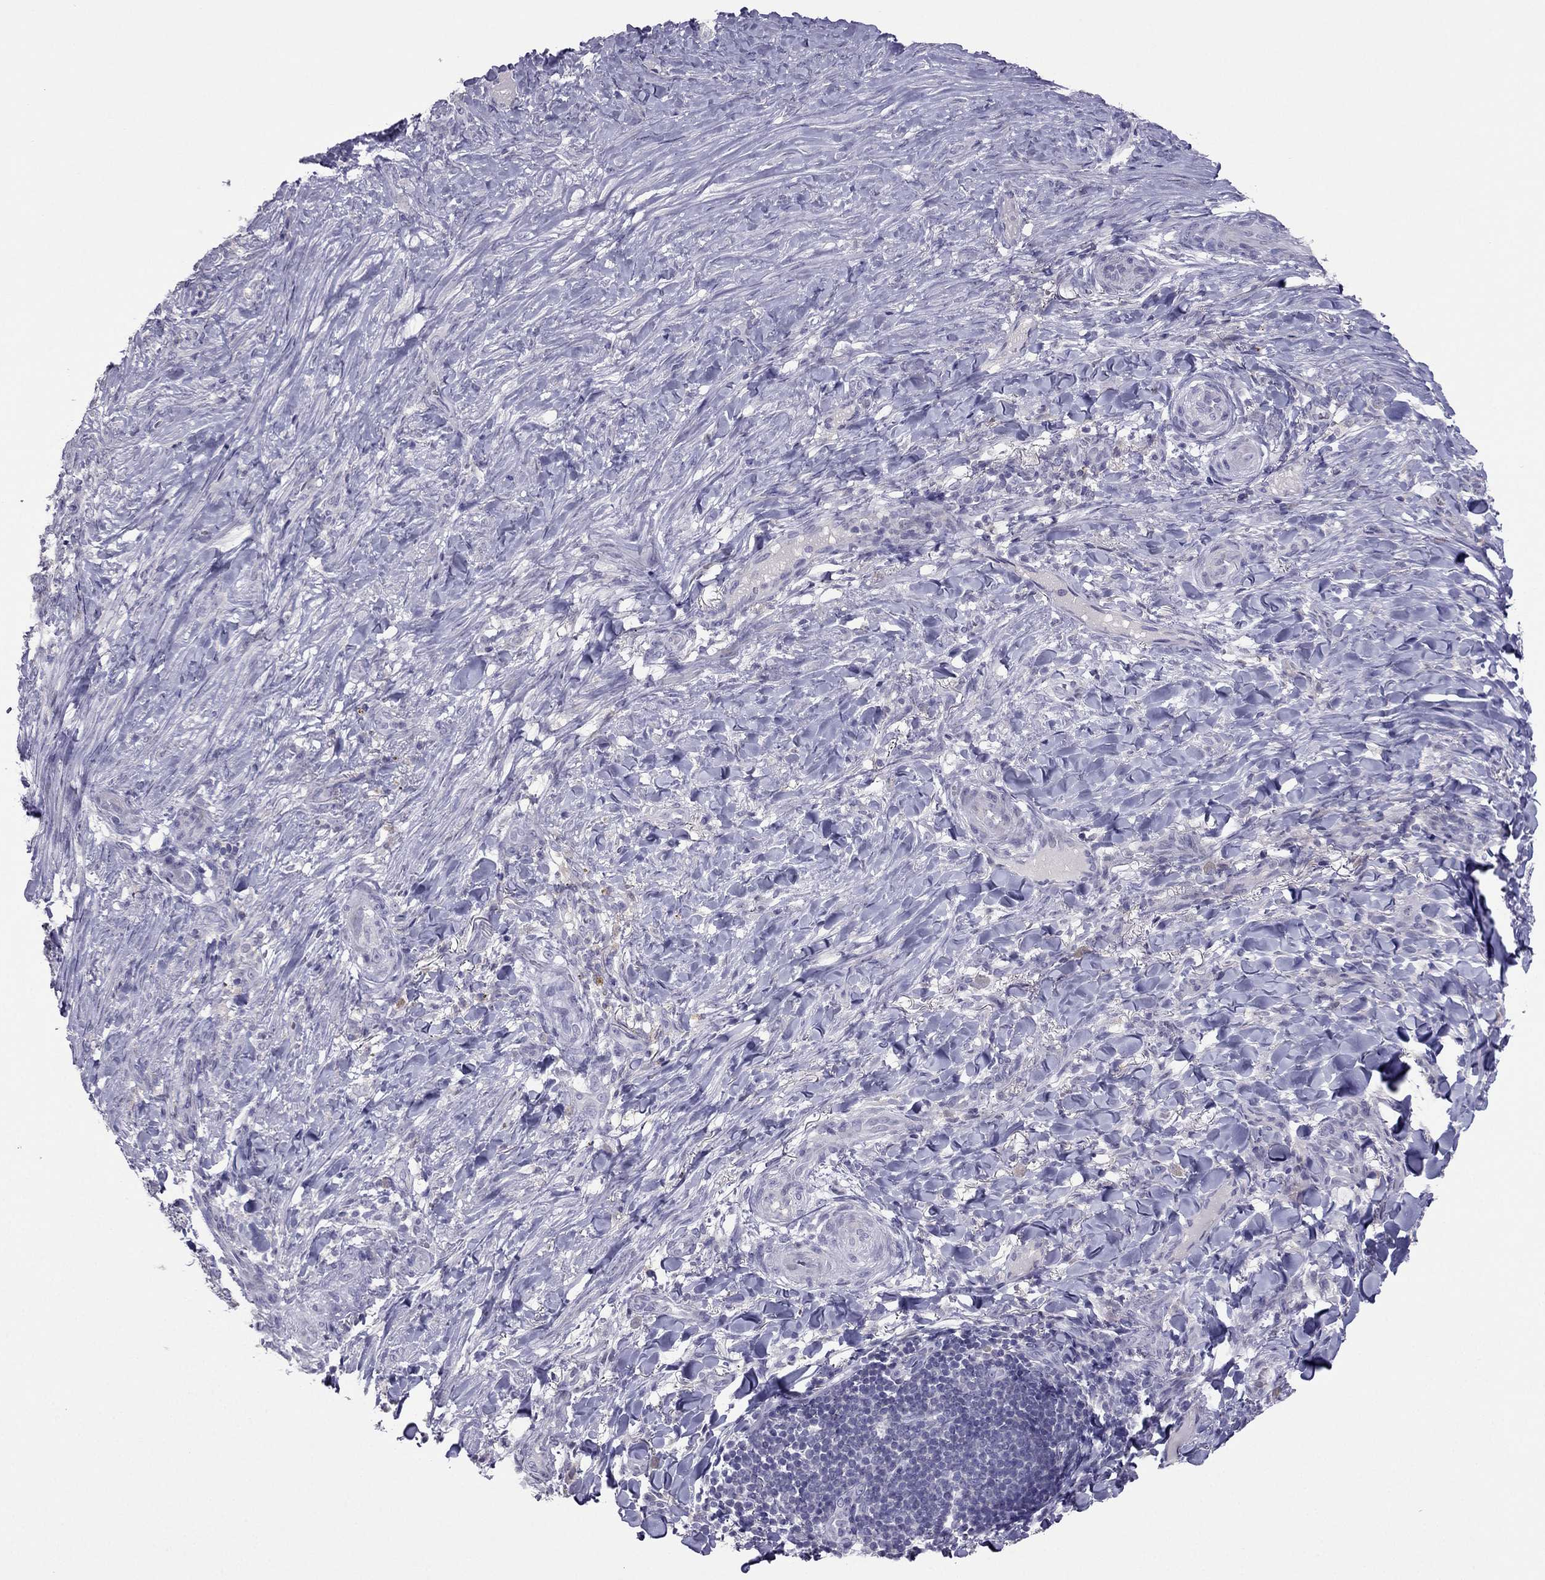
{"staining": {"intensity": "negative", "quantity": "none", "location": "none"}, "tissue": "skin cancer", "cell_type": "Tumor cells", "image_type": "cancer", "snomed": [{"axis": "morphology", "description": "Basal cell carcinoma"}, {"axis": "topography", "description": "Skin"}], "caption": "Immunohistochemical staining of human skin cancer demonstrates no significant positivity in tumor cells.", "gene": "RGS8", "patient": {"sex": "female", "age": 69}}